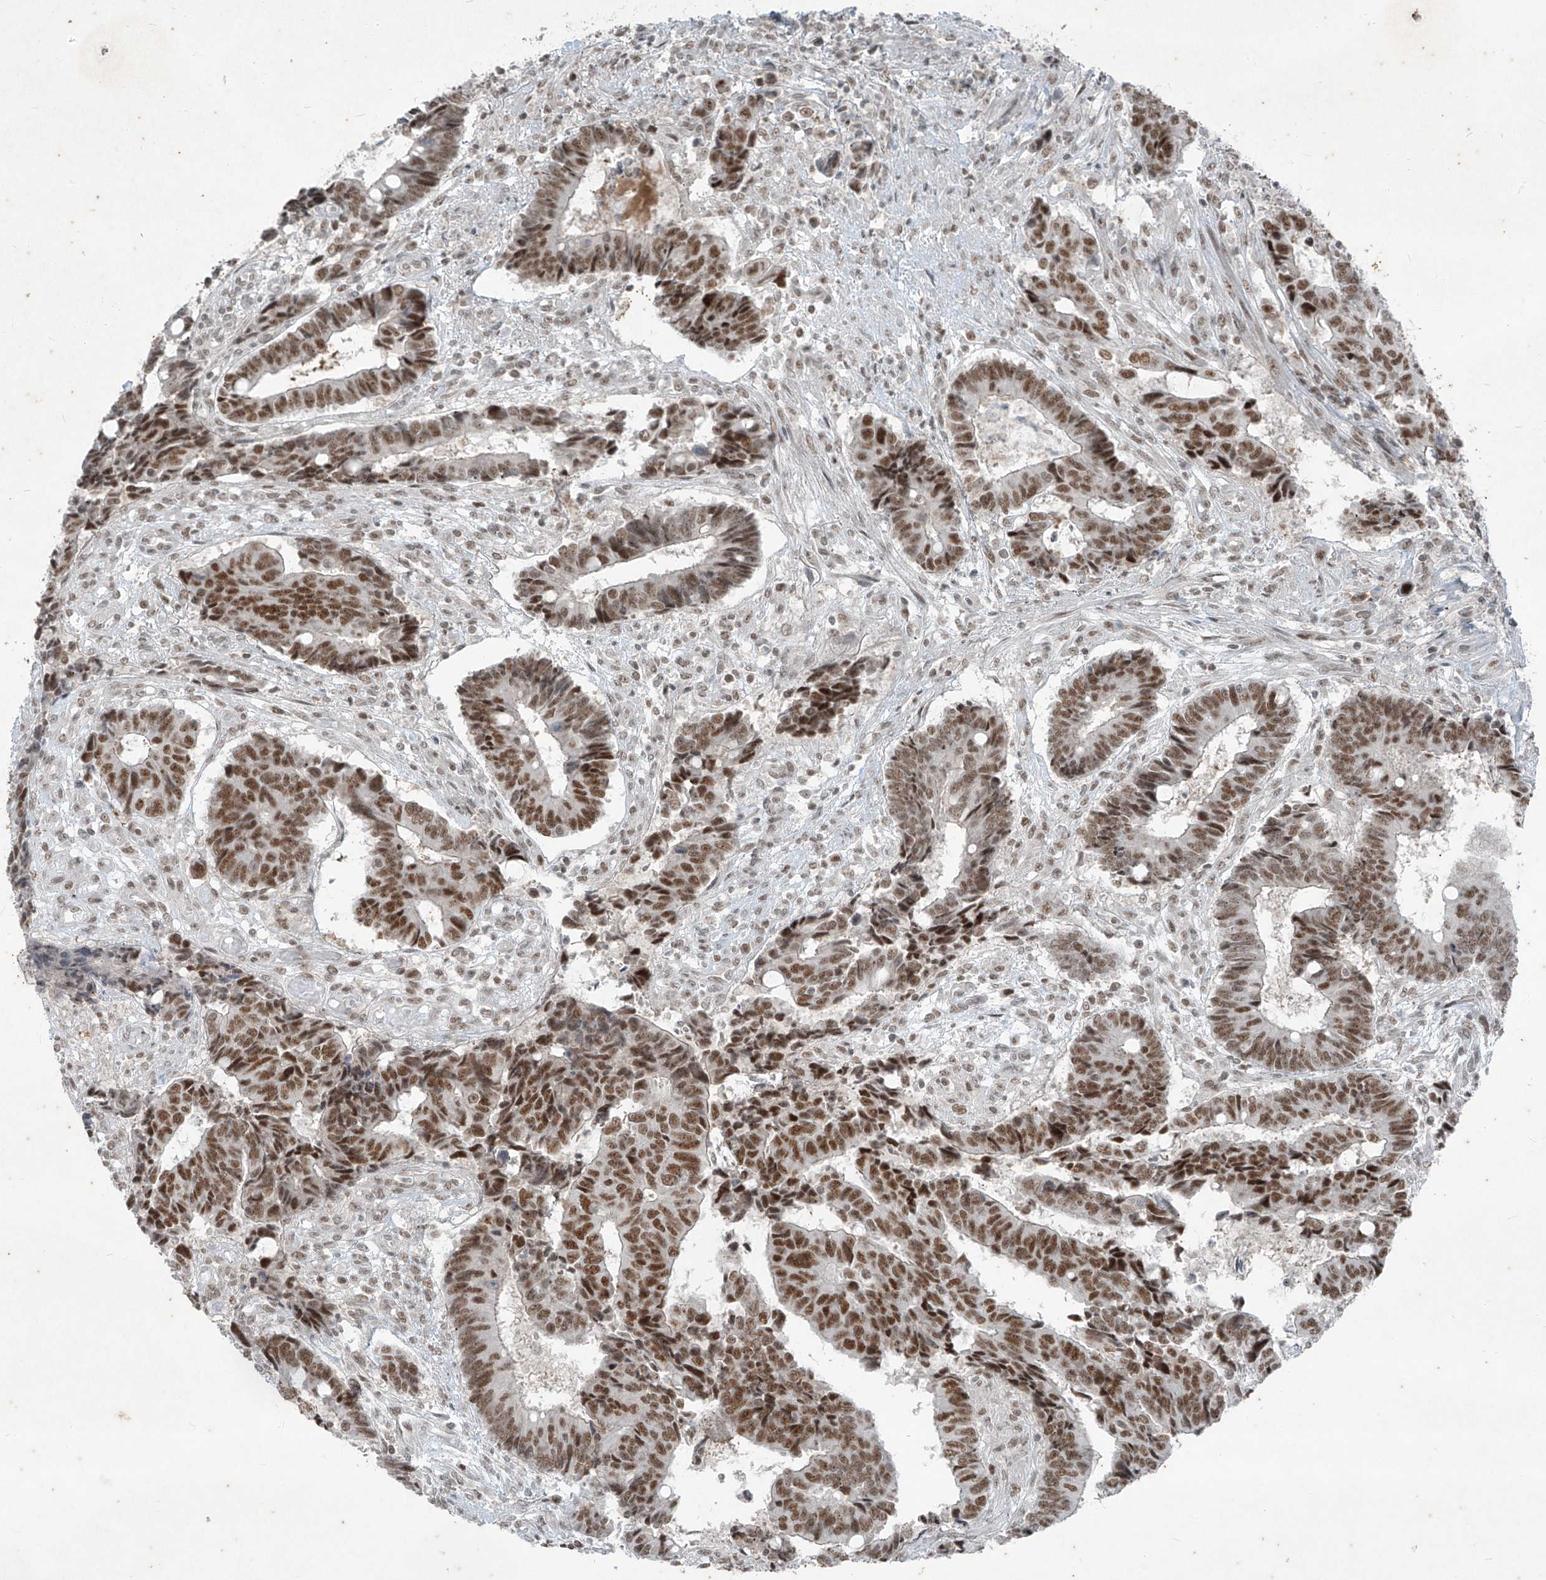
{"staining": {"intensity": "moderate", "quantity": ">75%", "location": "nuclear"}, "tissue": "colorectal cancer", "cell_type": "Tumor cells", "image_type": "cancer", "snomed": [{"axis": "morphology", "description": "Adenocarcinoma, NOS"}, {"axis": "topography", "description": "Rectum"}], "caption": "Immunohistochemistry histopathology image of neoplastic tissue: human colorectal cancer stained using immunohistochemistry displays medium levels of moderate protein expression localized specifically in the nuclear of tumor cells, appearing as a nuclear brown color.", "gene": "ZNF354B", "patient": {"sex": "male", "age": 84}}